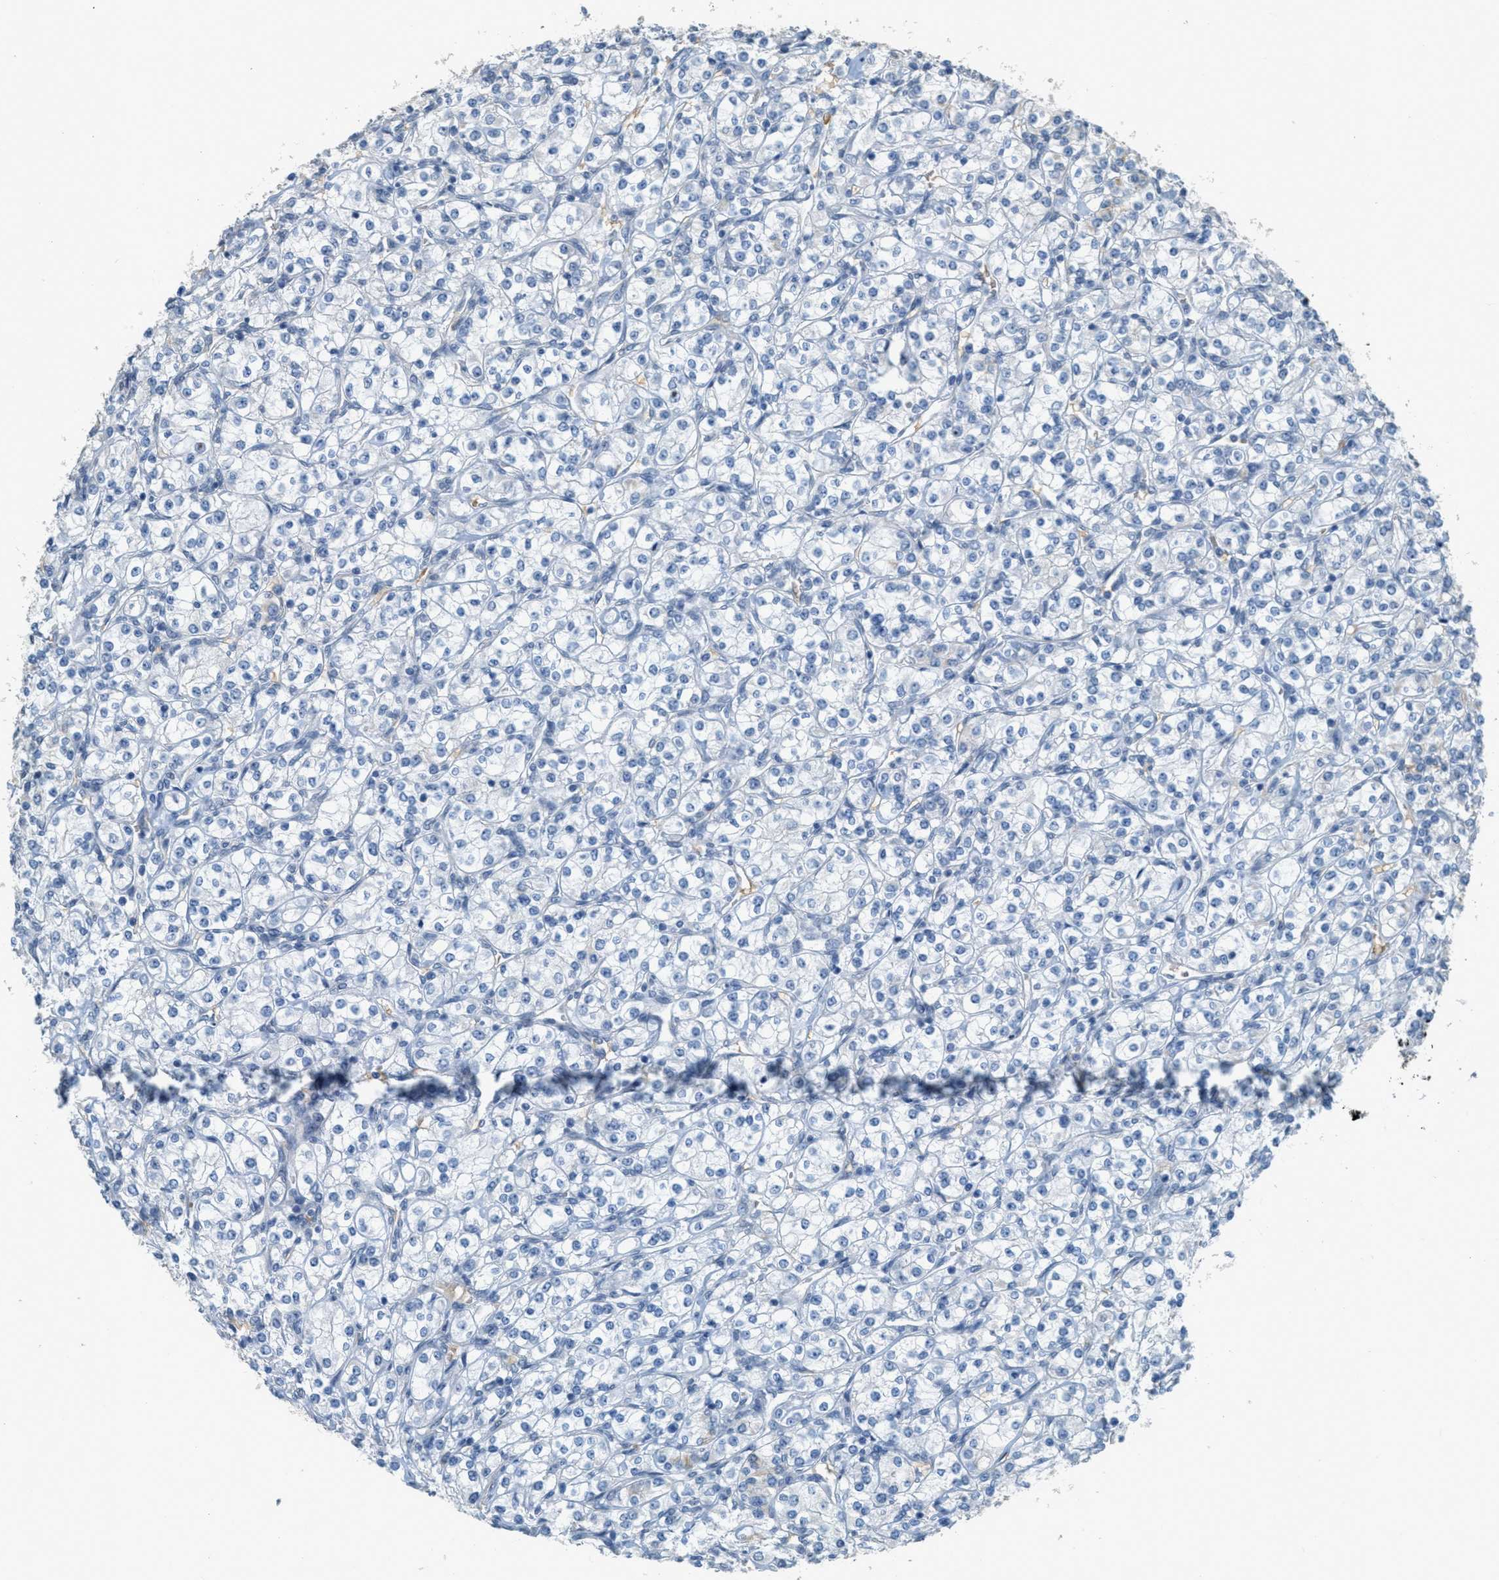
{"staining": {"intensity": "negative", "quantity": "none", "location": "none"}, "tissue": "renal cancer", "cell_type": "Tumor cells", "image_type": "cancer", "snomed": [{"axis": "morphology", "description": "Adenocarcinoma, NOS"}, {"axis": "topography", "description": "Kidney"}], "caption": "Immunohistochemistry (IHC) histopathology image of neoplastic tissue: renal cancer stained with DAB (3,3'-diaminobenzidine) demonstrates no significant protein staining in tumor cells.", "gene": "MRS2", "patient": {"sex": "male", "age": 77}}